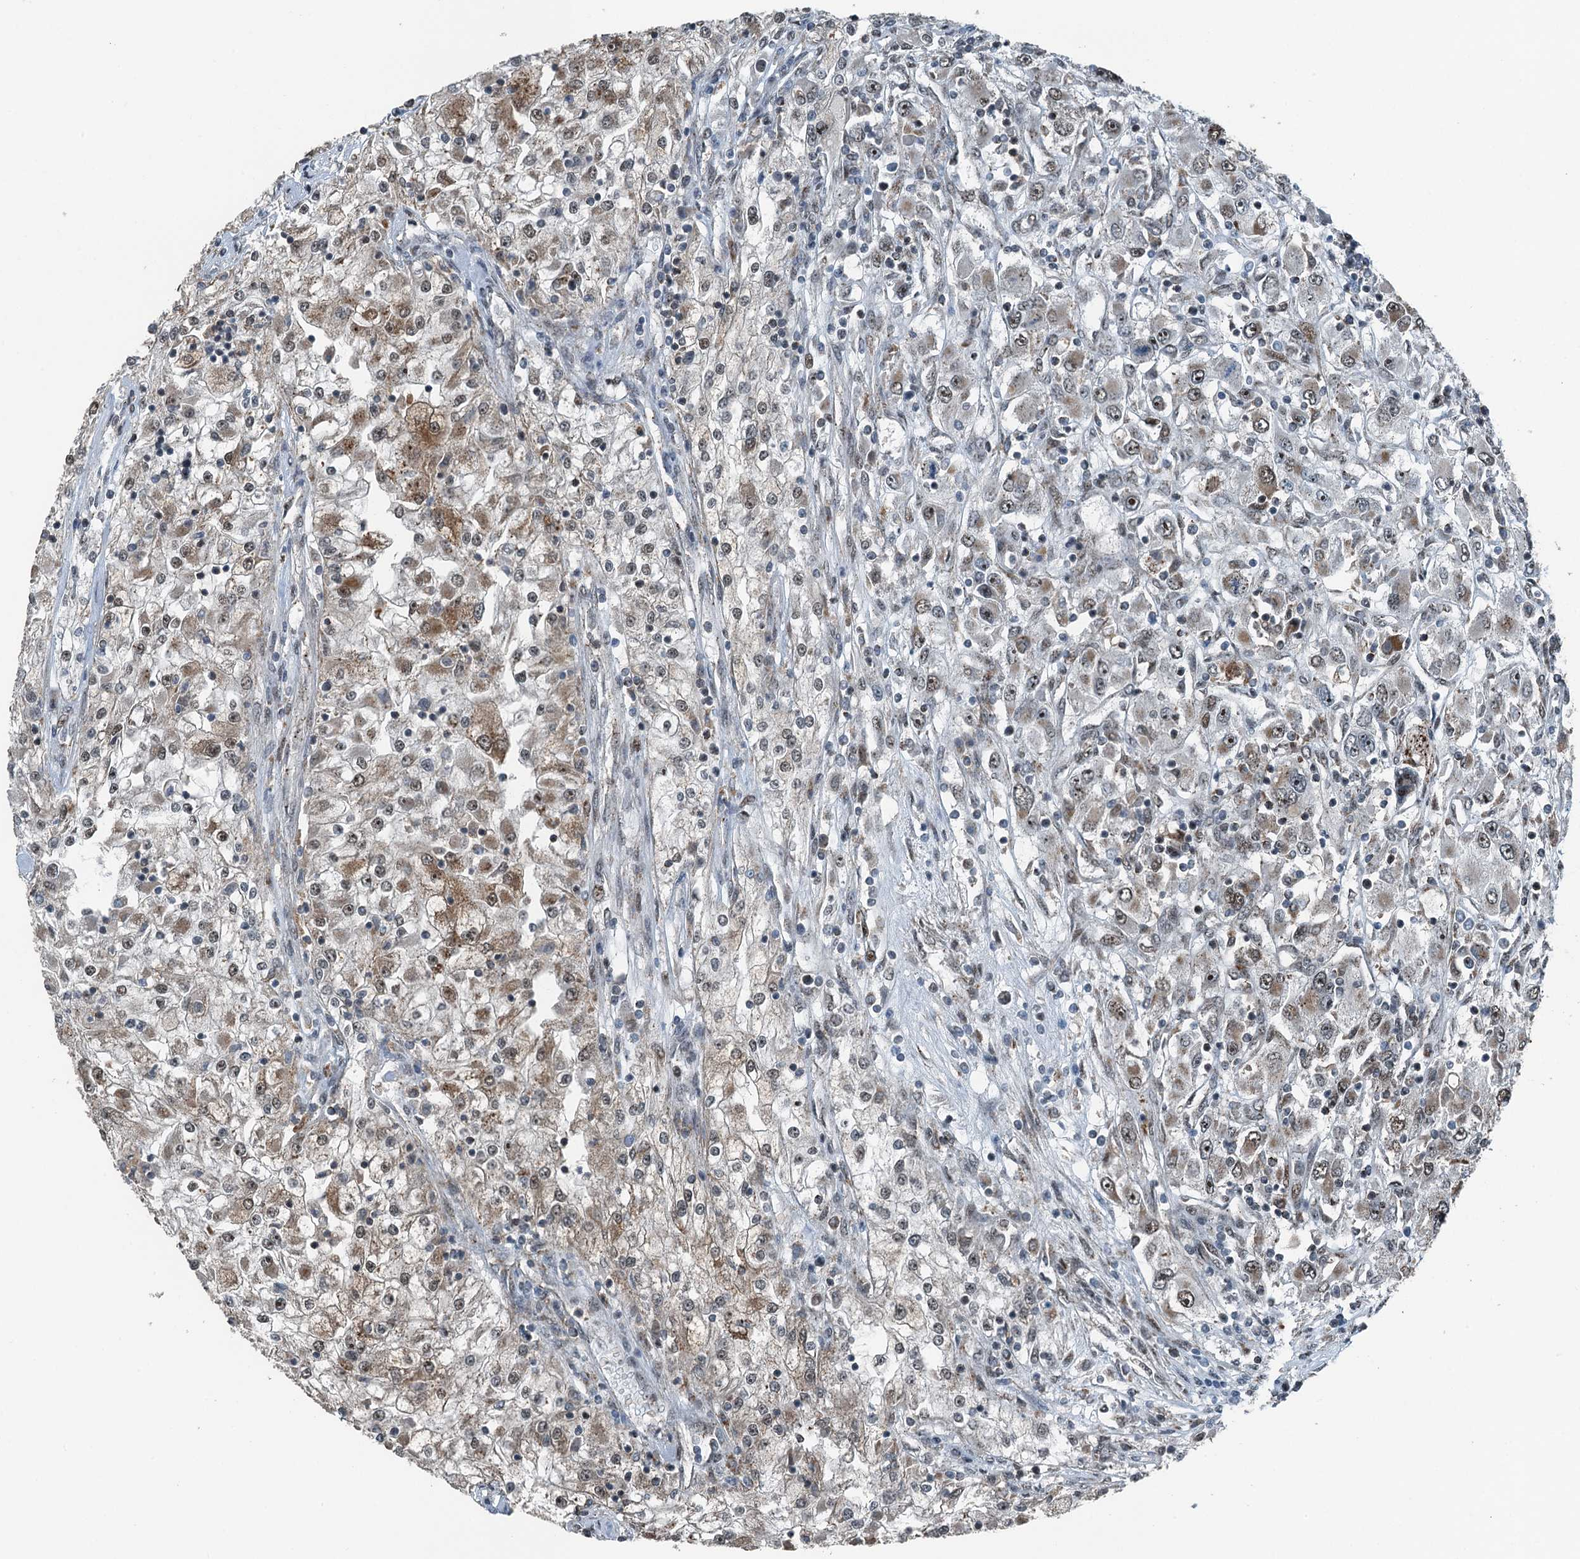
{"staining": {"intensity": "weak", "quantity": "25%-75%", "location": "cytoplasmic/membranous"}, "tissue": "renal cancer", "cell_type": "Tumor cells", "image_type": "cancer", "snomed": [{"axis": "morphology", "description": "Adenocarcinoma, NOS"}, {"axis": "topography", "description": "Kidney"}], "caption": "Renal cancer (adenocarcinoma) tissue shows weak cytoplasmic/membranous staining in approximately 25%-75% of tumor cells The staining was performed using DAB, with brown indicating positive protein expression. Nuclei are stained blue with hematoxylin.", "gene": "BMERB1", "patient": {"sex": "female", "age": 52}}